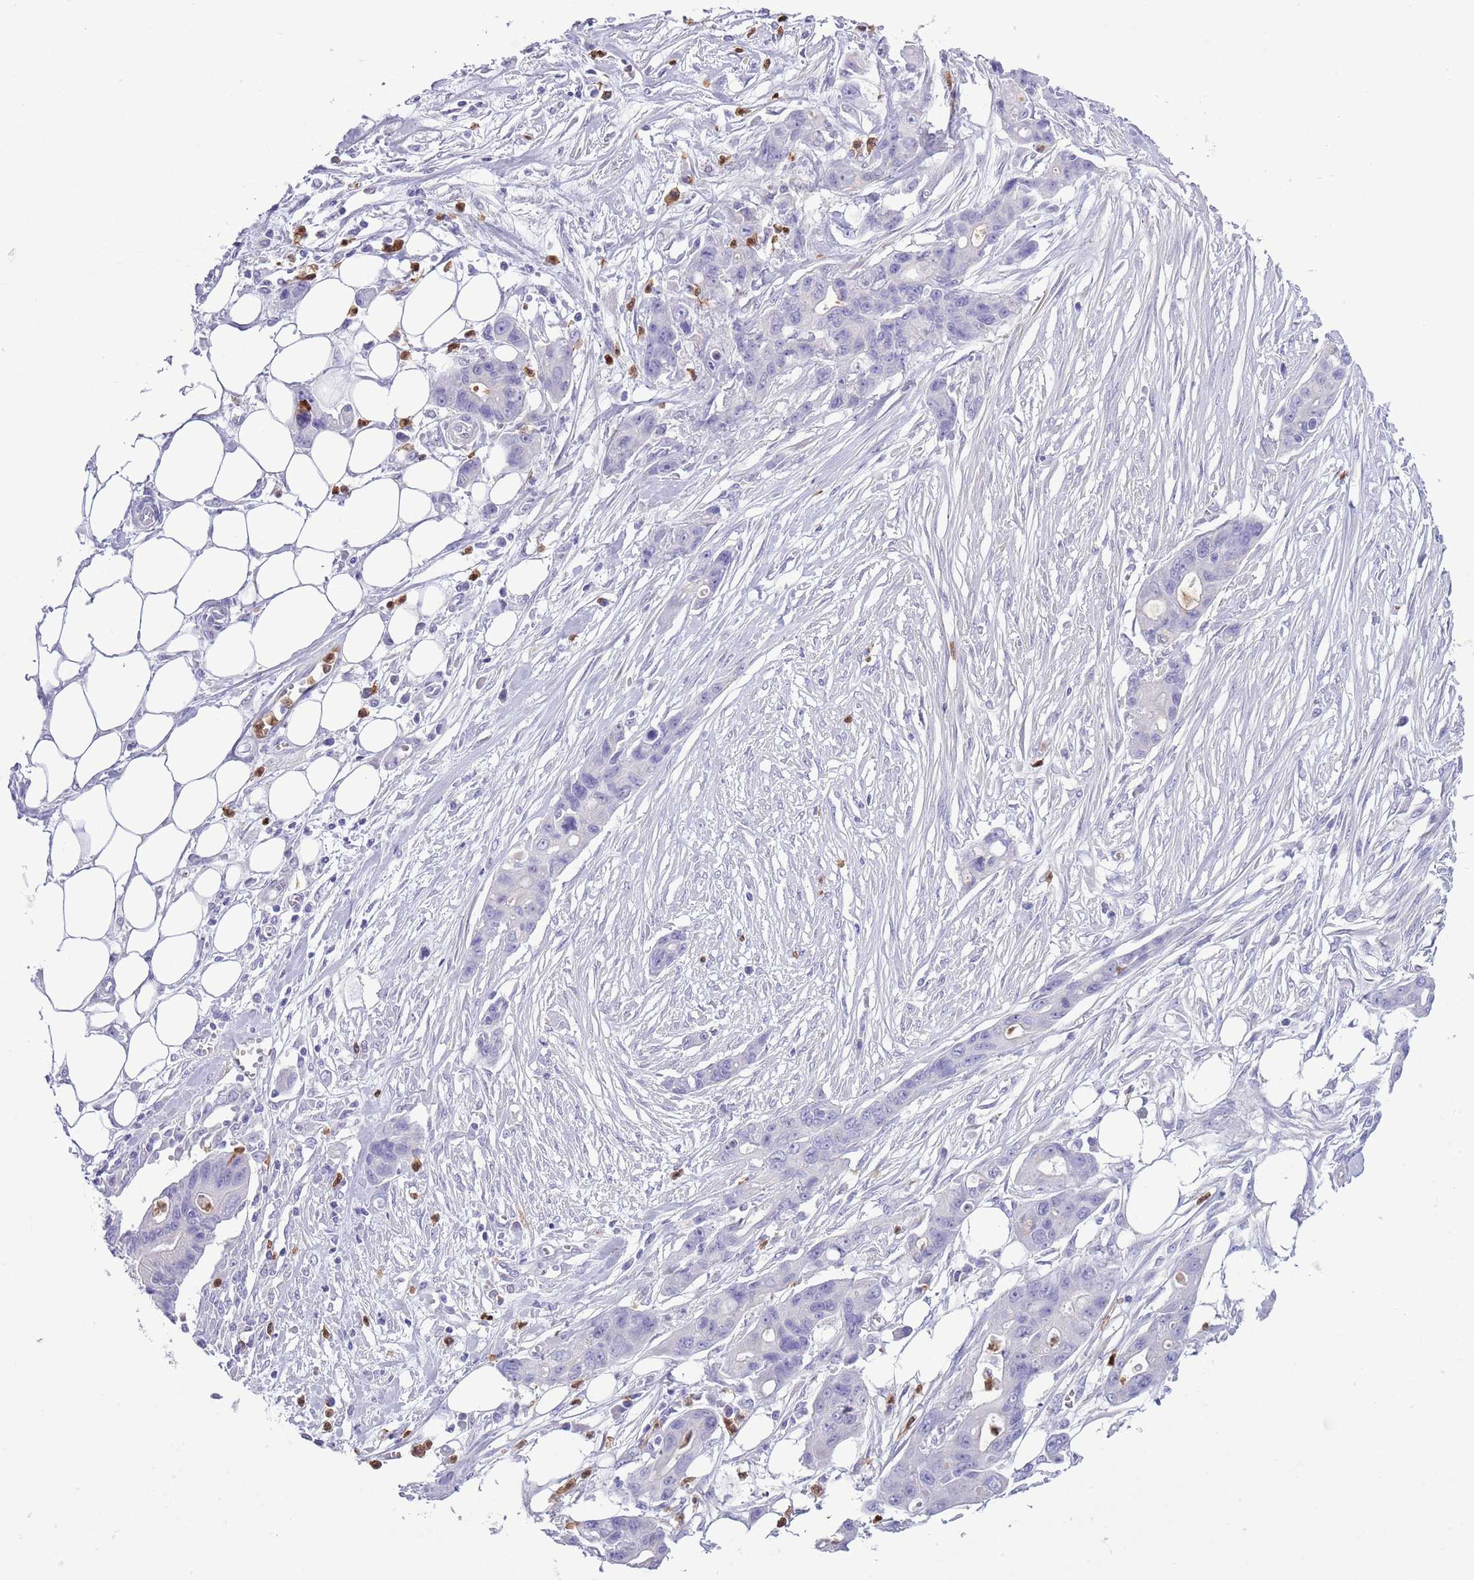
{"staining": {"intensity": "negative", "quantity": "none", "location": "none"}, "tissue": "ovarian cancer", "cell_type": "Tumor cells", "image_type": "cancer", "snomed": [{"axis": "morphology", "description": "Cystadenocarcinoma, mucinous, NOS"}, {"axis": "topography", "description": "Ovary"}], "caption": "Photomicrograph shows no protein staining in tumor cells of ovarian cancer tissue.", "gene": "OR6M1", "patient": {"sex": "female", "age": 70}}